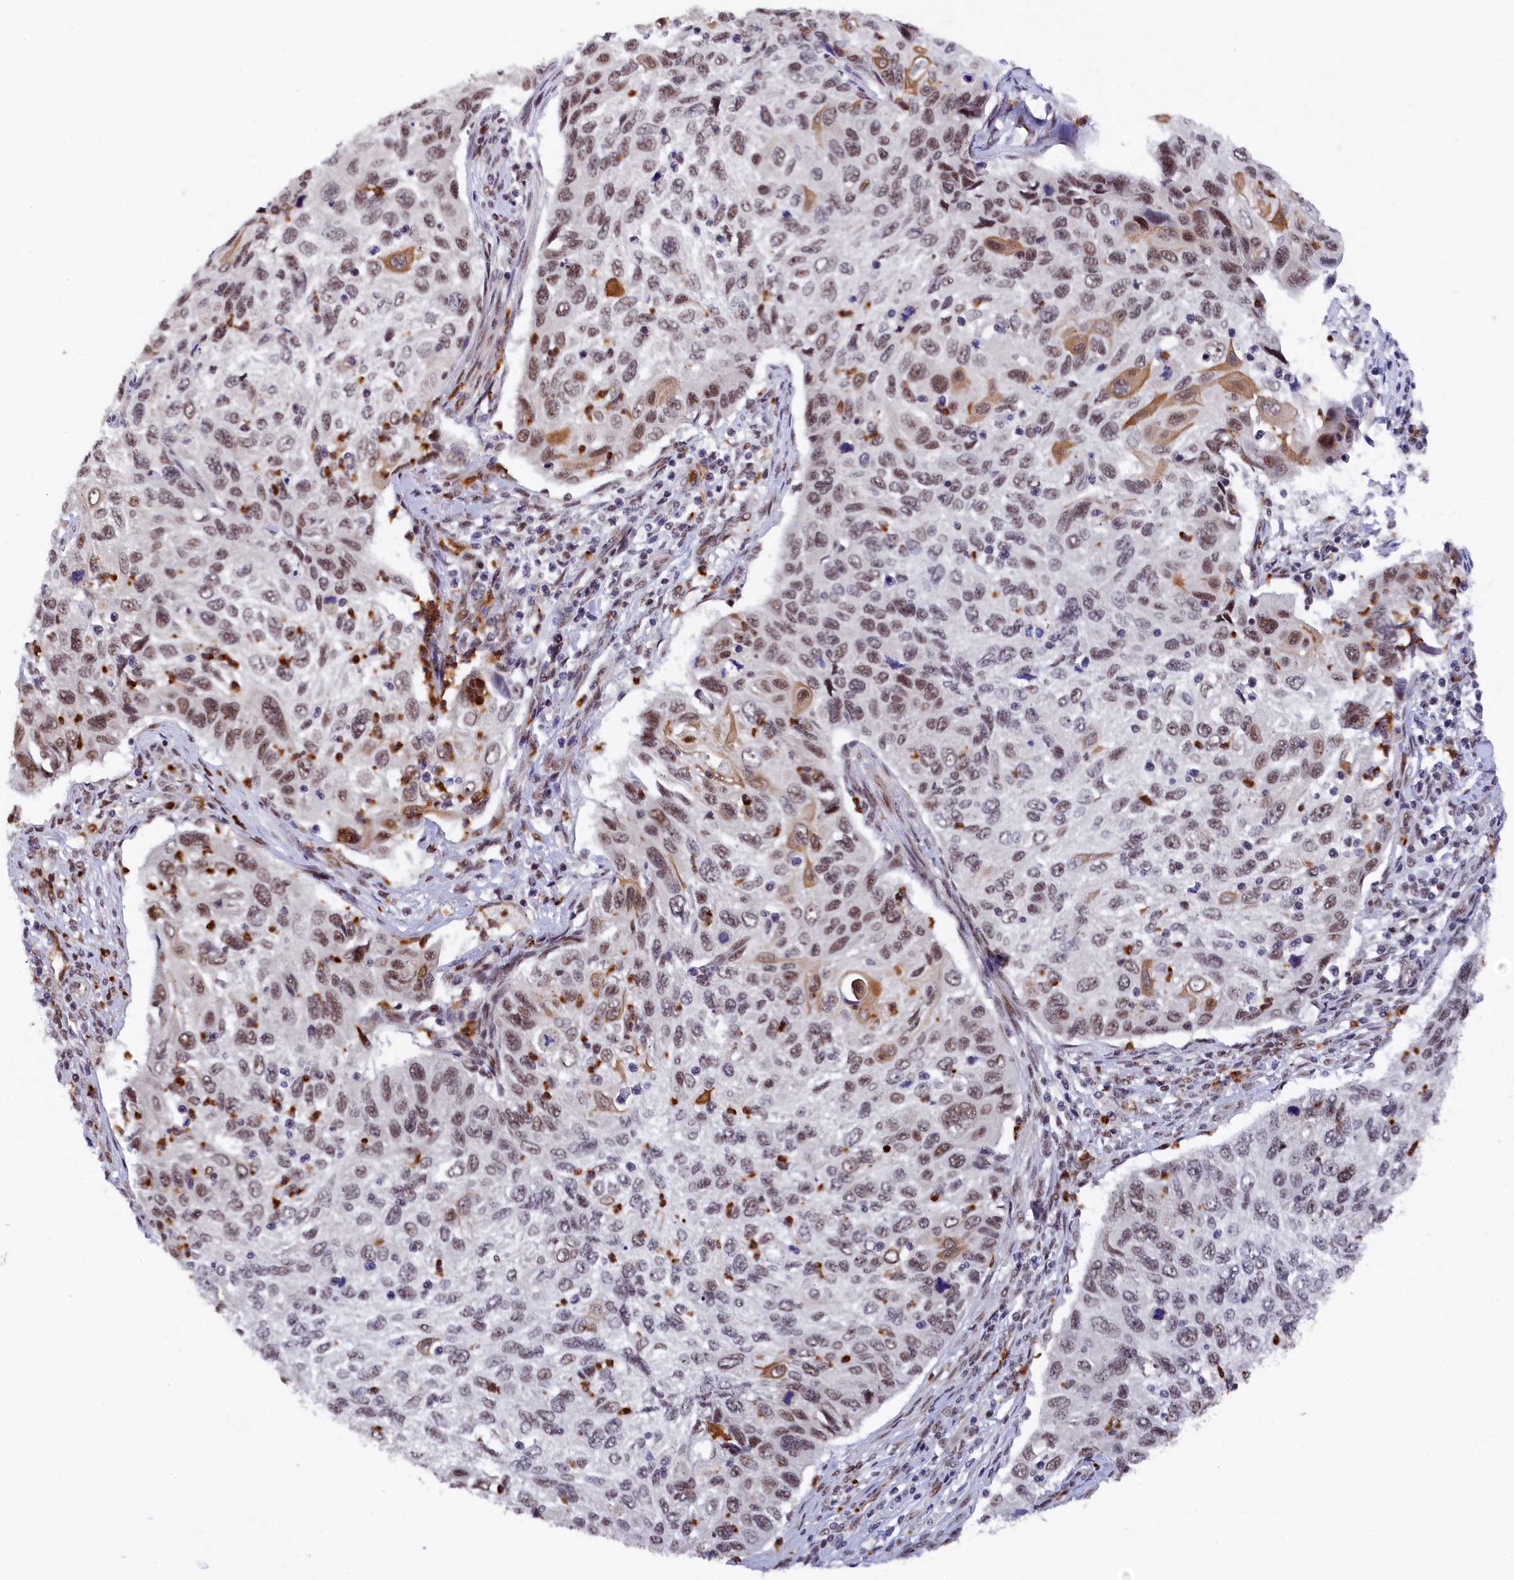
{"staining": {"intensity": "moderate", "quantity": "25%-75%", "location": "nuclear"}, "tissue": "cervical cancer", "cell_type": "Tumor cells", "image_type": "cancer", "snomed": [{"axis": "morphology", "description": "Squamous cell carcinoma, NOS"}, {"axis": "topography", "description": "Cervix"}], "caption": "Protein staining of cervical squamous cell carcinoma tissue demonstrates moderate nuclear staining in about 25%-75% of tumor cells.", "gene": "ADIG", "patient": {"sex": "female", "age": 70}}